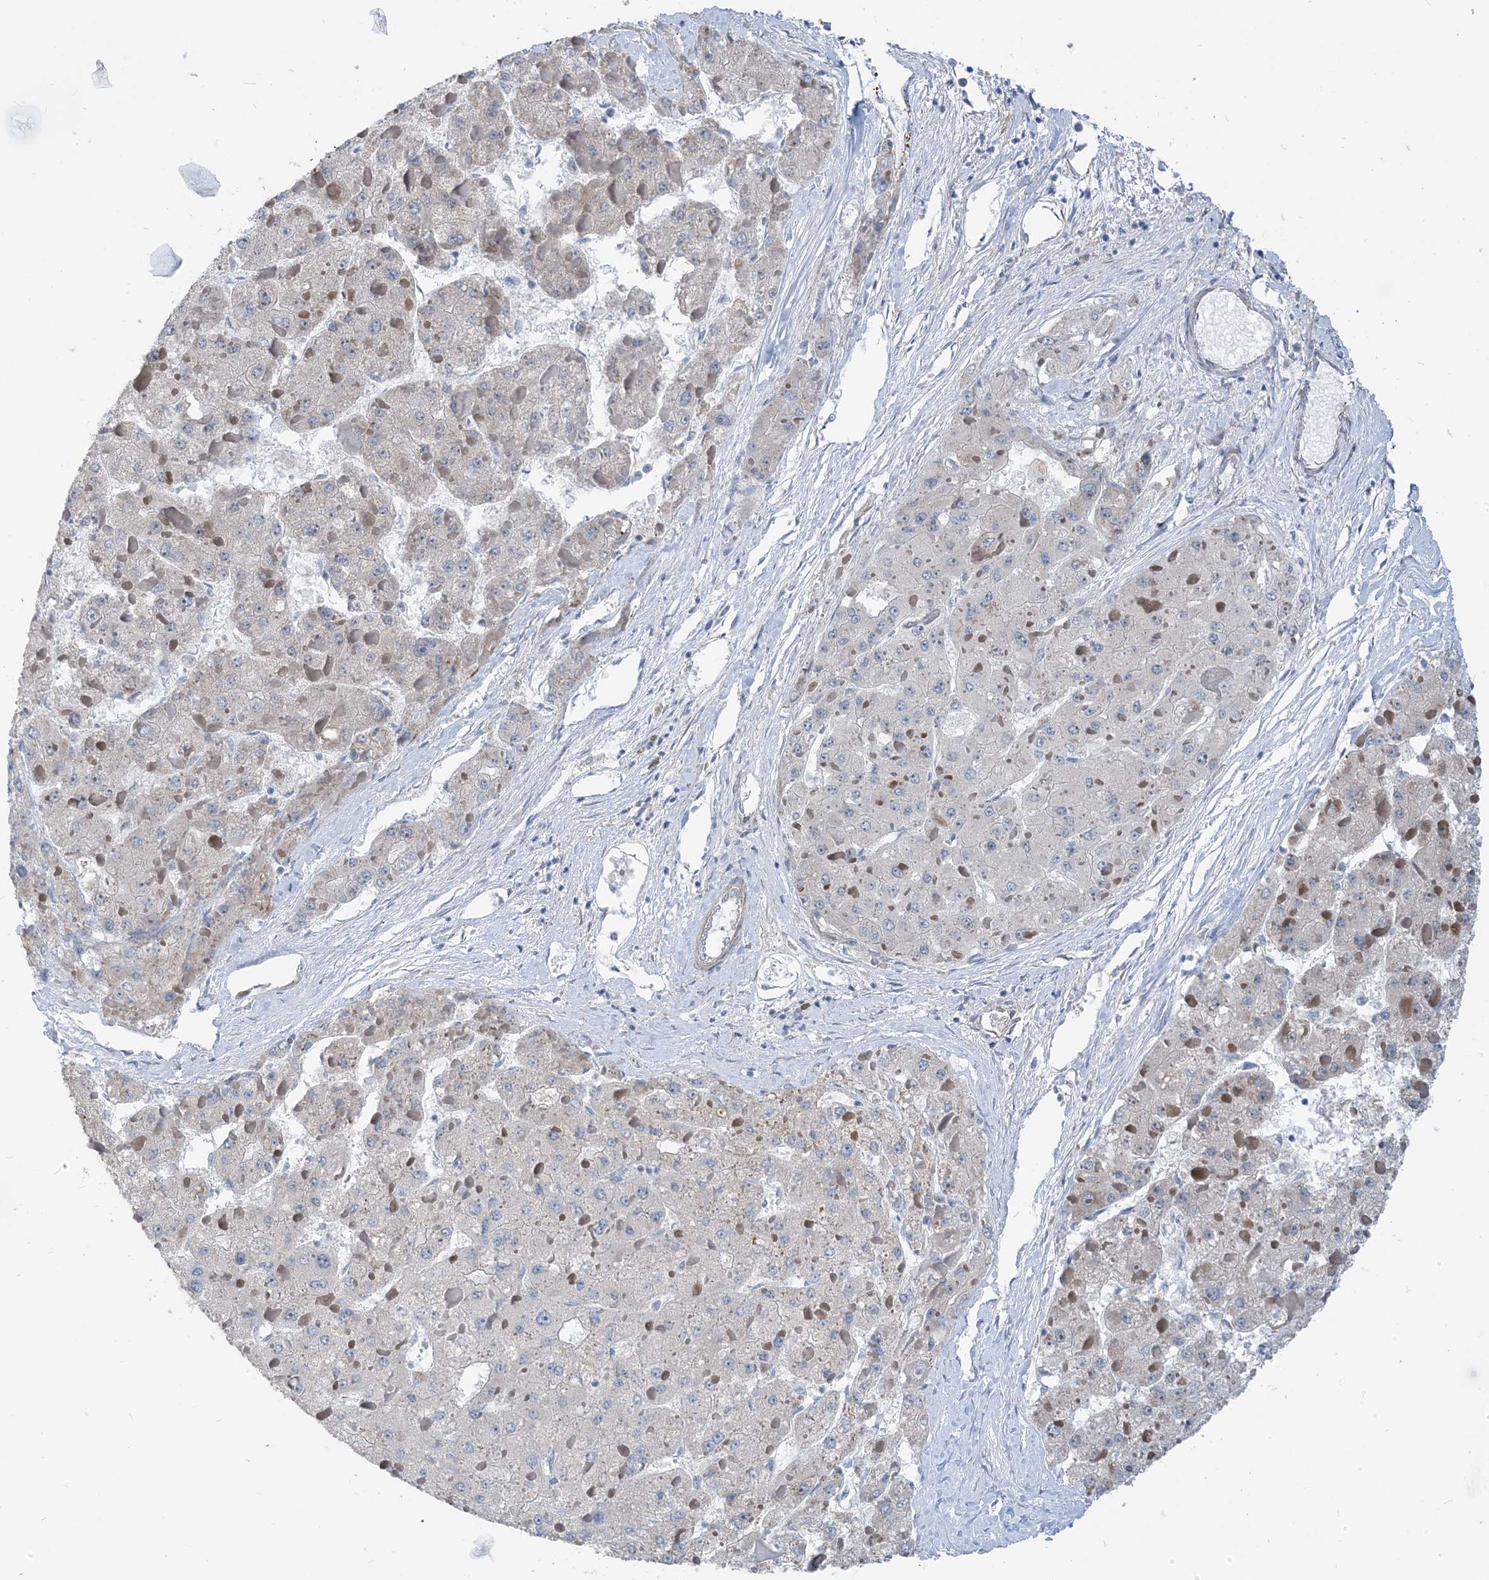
{"staining": {"intensity": "negative", "quantity": "none", "location": "none"}, "tissue": "liver cancer", "cell_type": "Tumor cells", "image_type": "cancer", "snomed": [{"axis": "morphology", "description": "Carcinoma, Hepatocellular, NOS"}, {"axis": "topography", "description": "Liver"}], "caption": "High power microscopy image of an IHC micrograph of hepatocellular carcinoma (liver), revealing no significant positivity in tumor cells. (Brightfield microscopy of DAB (3,3'-diaminobenzidine) IHC at high magnification).", "gene": "PLEKHA3", "patient": {"sex": "female", "age": 73}}